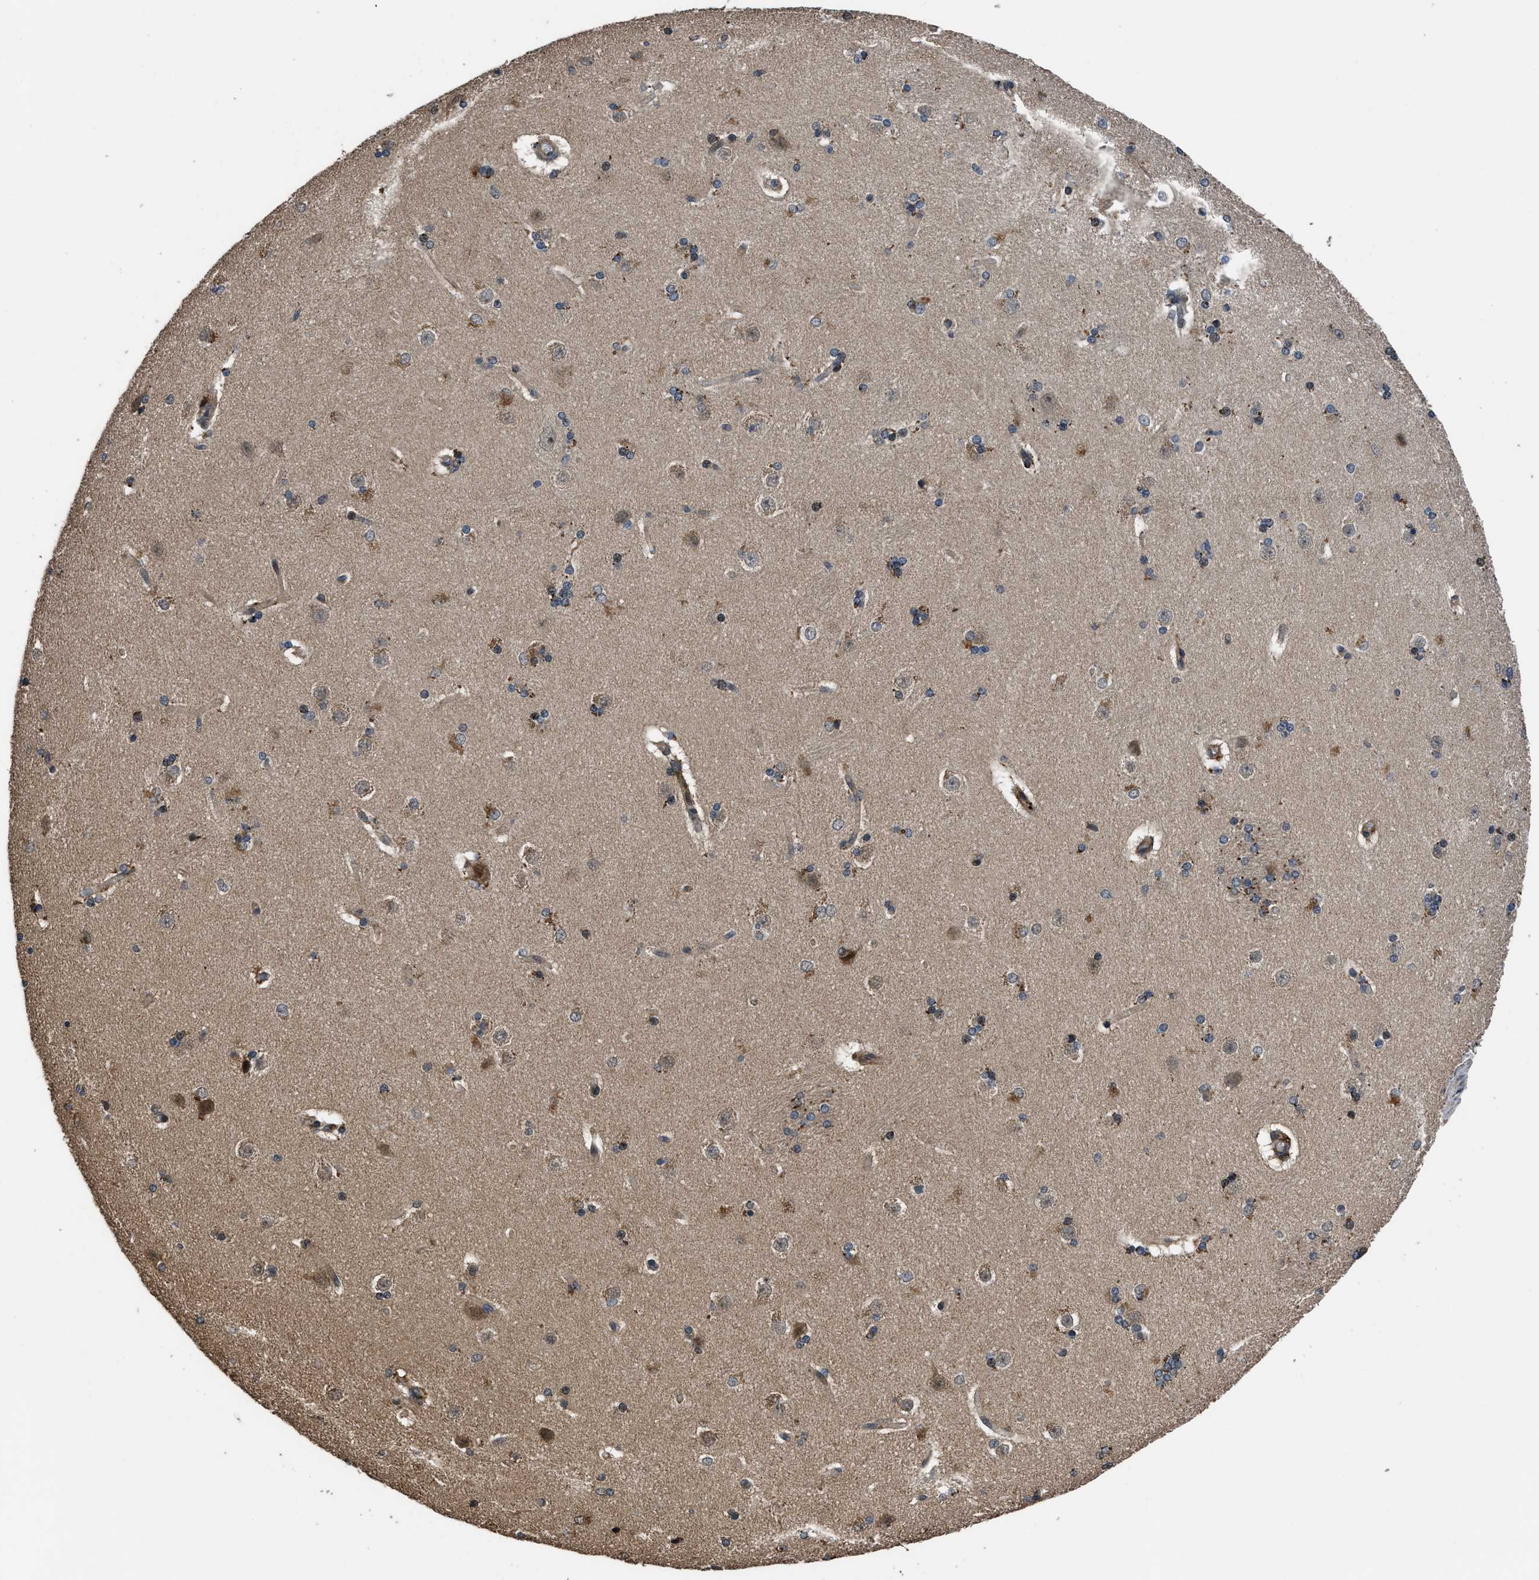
{"staining": {"intensity": "moderate", "quantity": "<25%", "location": "cytoplasmic/membranous,nuclear"}, "tissue": "caudate", "cell_type": "Glial cells", "image_type": "normal", "snomed": [{"axis": "morphology", "description": "Normal tissue, NOS"}, {"axis": "topography", "description": "Lateral ventricle wall"}], "caption": "Caudate stained with immunohistochemistry (IHC) demonstrates moderate cytoplasmic/membranous,nuclear positivity in about <25% of glial cells.", "gene": "CTBS", "patient": {"sex": "female", "age": 19}}